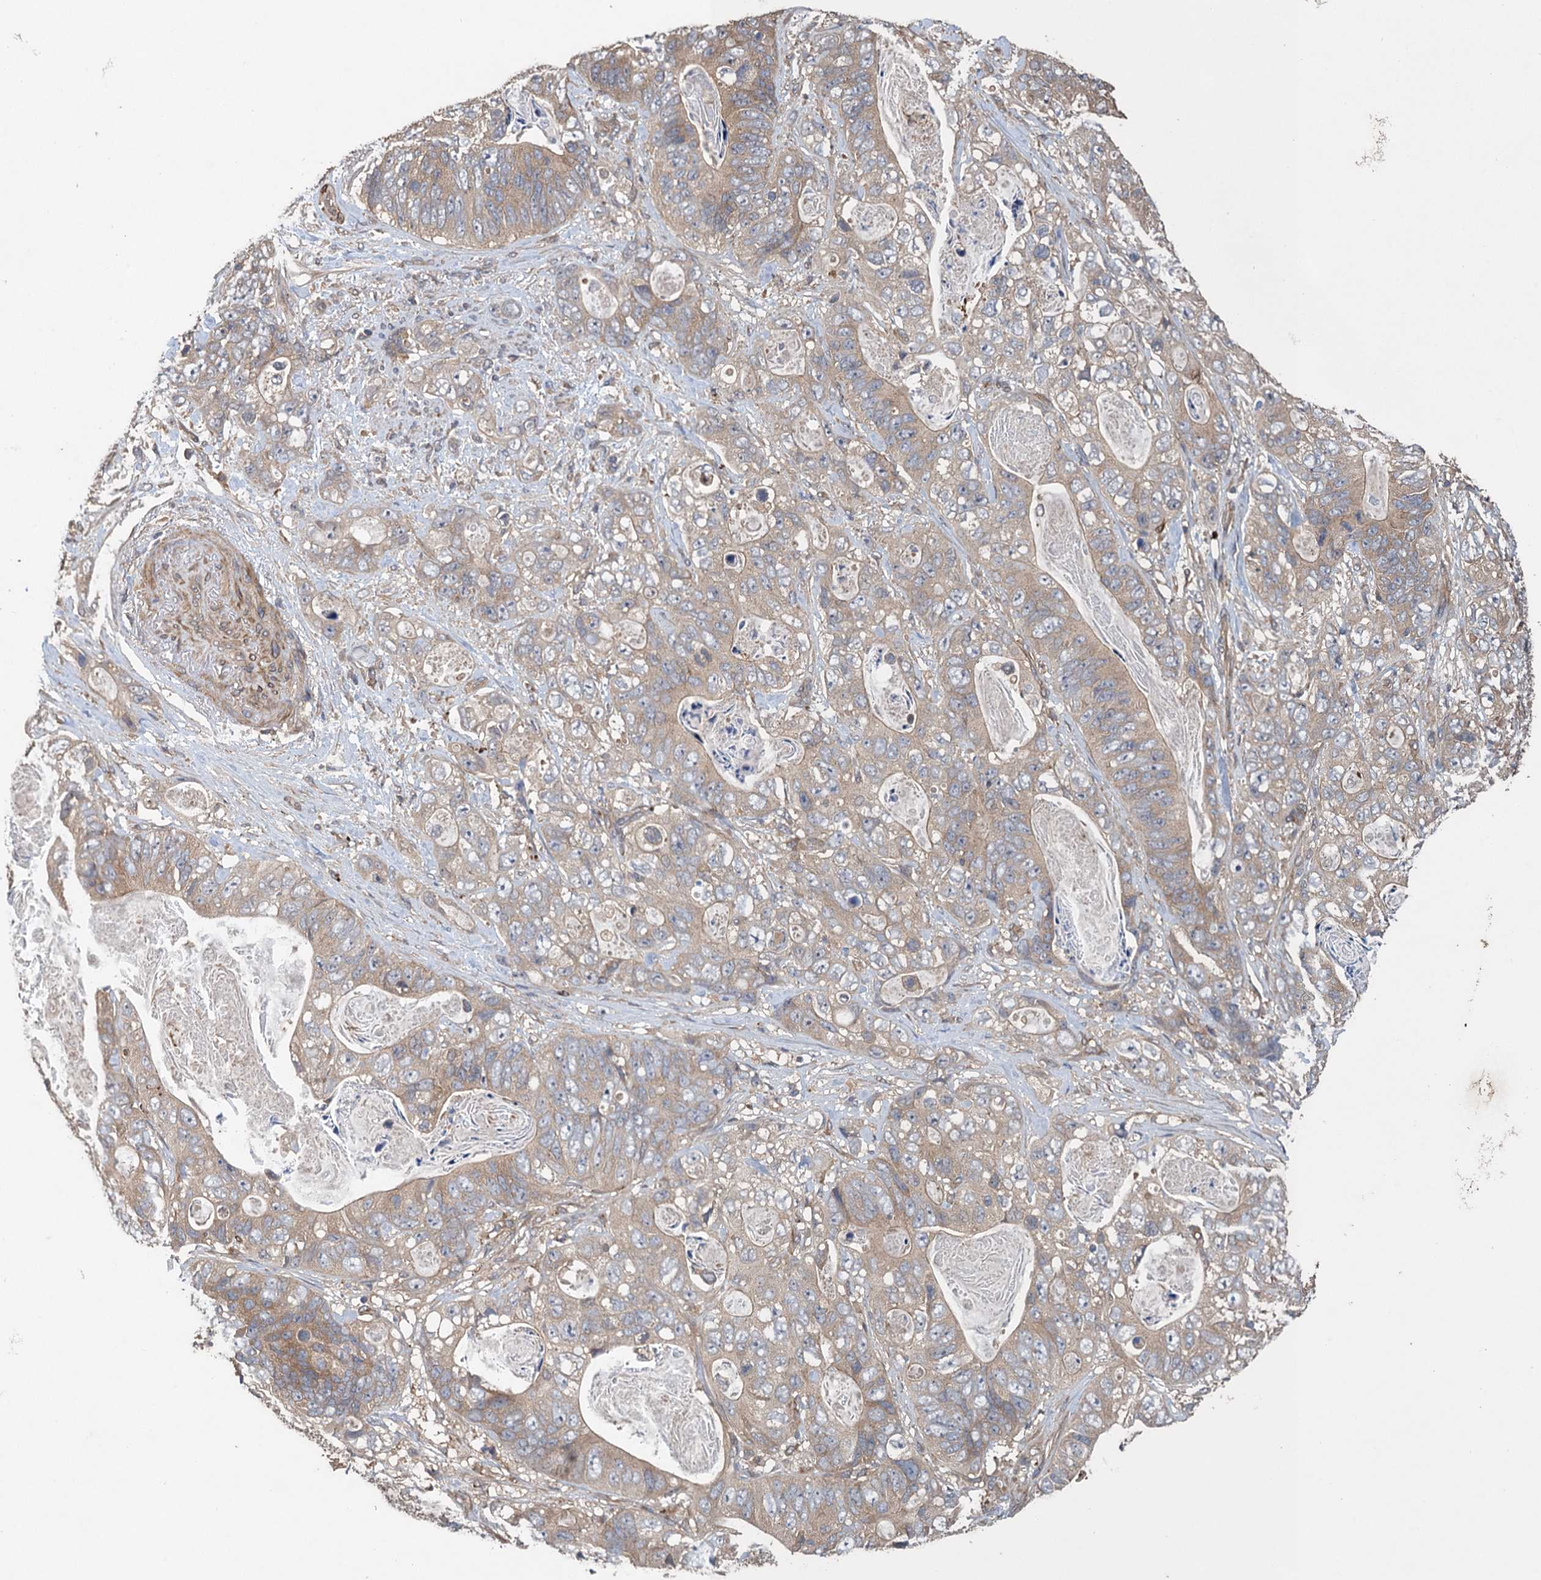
{"staining": {"intensity": "weak", "quantity": ">75%", "location": "cytoplasmic/membranous"}, "tissue": "stomach cancer", "cell_type": "Tumor cells", "image_type": "cancer", "snomed": [{"axis": "morphology", "description": "Normal tissue, NOS"}, {"axis": "morphology", "description": "Adenocarcinoma, NOS"}, {"axis": "topography", "description": "Stomach"}], "caption": "About >75% of tumor cells in human stomach cancer show weak cytoplasmic/membranous protein expression as visualized by brown immunohistochemical staining.", "gene": "CNTN5", "patient": {"sex": "female", "age": 89}}